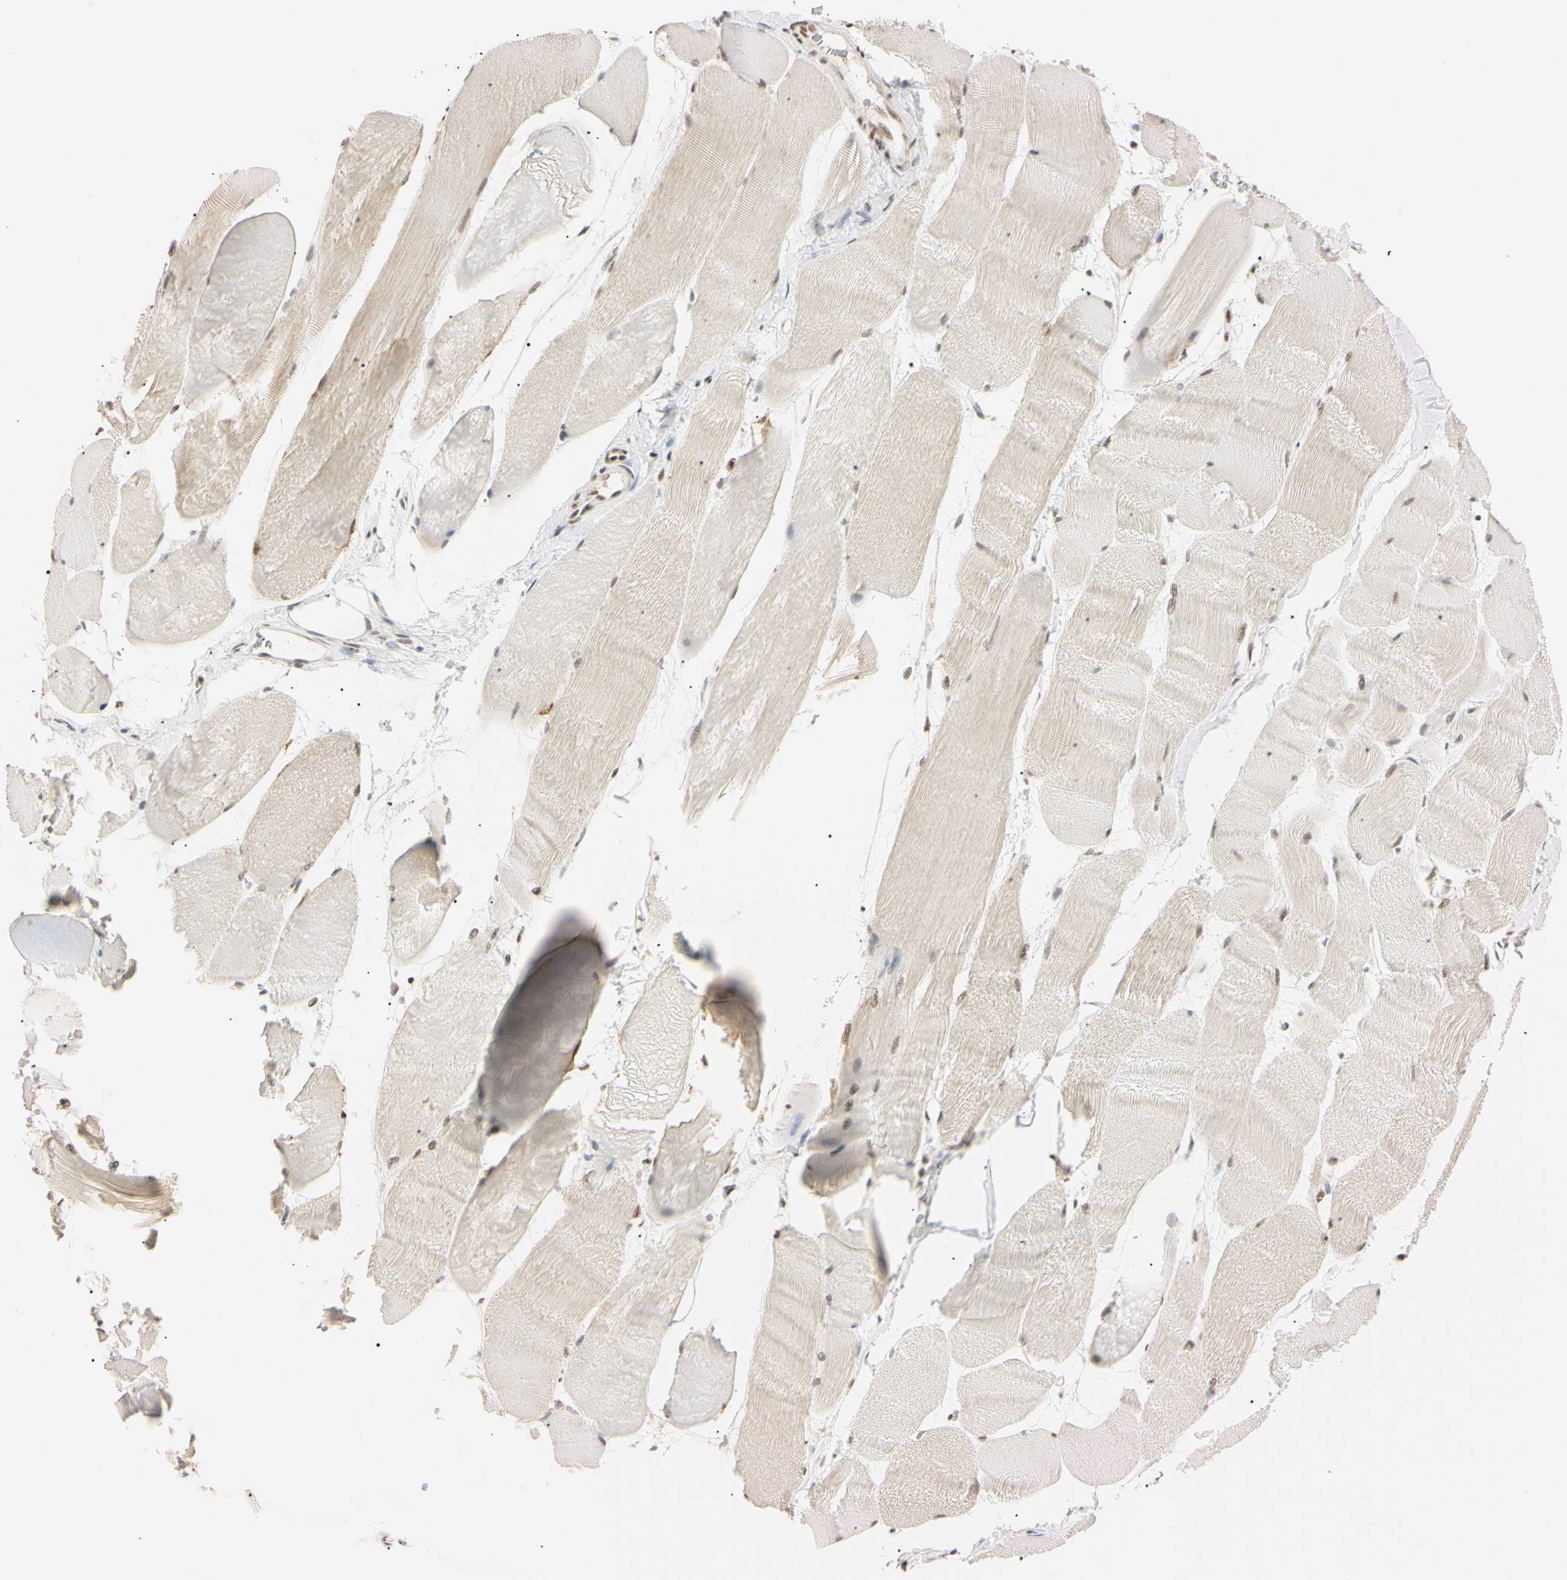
{"staining": {"intensity": "moderate", "quantity": ">75%", "location": "nuclear"}, "tissue": "skeletal muscle", "cell_type": "Myocytes", "image_type": "normal", "snomed": [{"axis": "morphology", "description": "Normal tissue, NOS"}, {"axis": "morphology", "description": "Squamous cell carcinoma, NOS"}, {"axis": "topography", "description": "Skeletal muscle"}], "caption": "The photomicrograph reveals staining of normal skeletal muscle, revealing moderate nuclear protein positivity (brown color) within myocytes.", "gene": "ZNF134", "patient": {"sex": "male", "age": 51}}